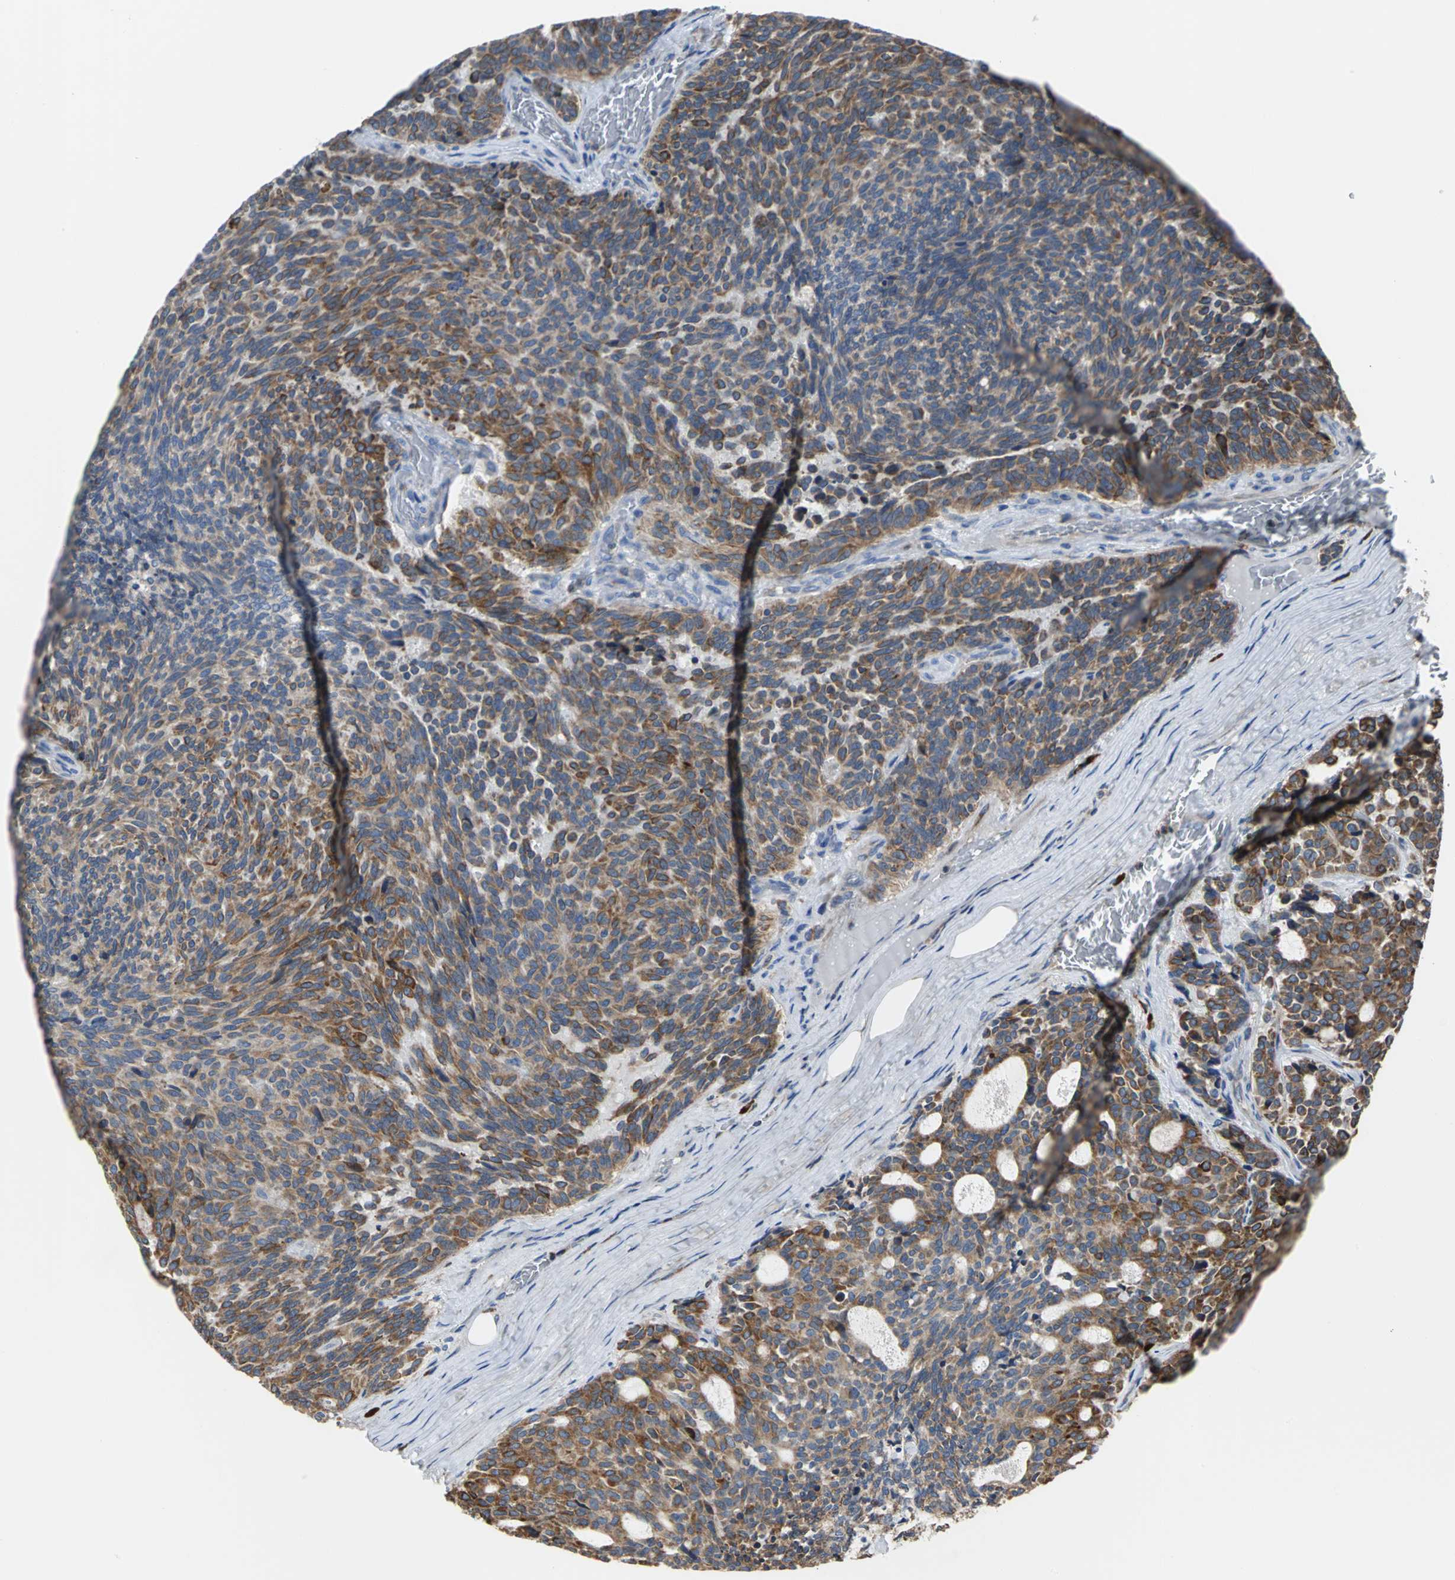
{"staining": {"intensity": "moderate", "quantity": ">75%", "location": "cytoplasmic/membranous"}, "tissue": "carcinoid", "cell_type": "Tumor cells", "image_type": "cancer", "snomed": [{"axis": "morphology", "description": "Carcinoid, malignant, NOS"}, {"axis": "topography", "description": "Pancreas"}], "caption": "Brown immunohistochemical staining in carcinoid shows moderate cytoplasmic/membranous staining in about >75% of tumor cells.", "gene": "SDF2L1", "patient": {"sex": "female", "age": 54}}